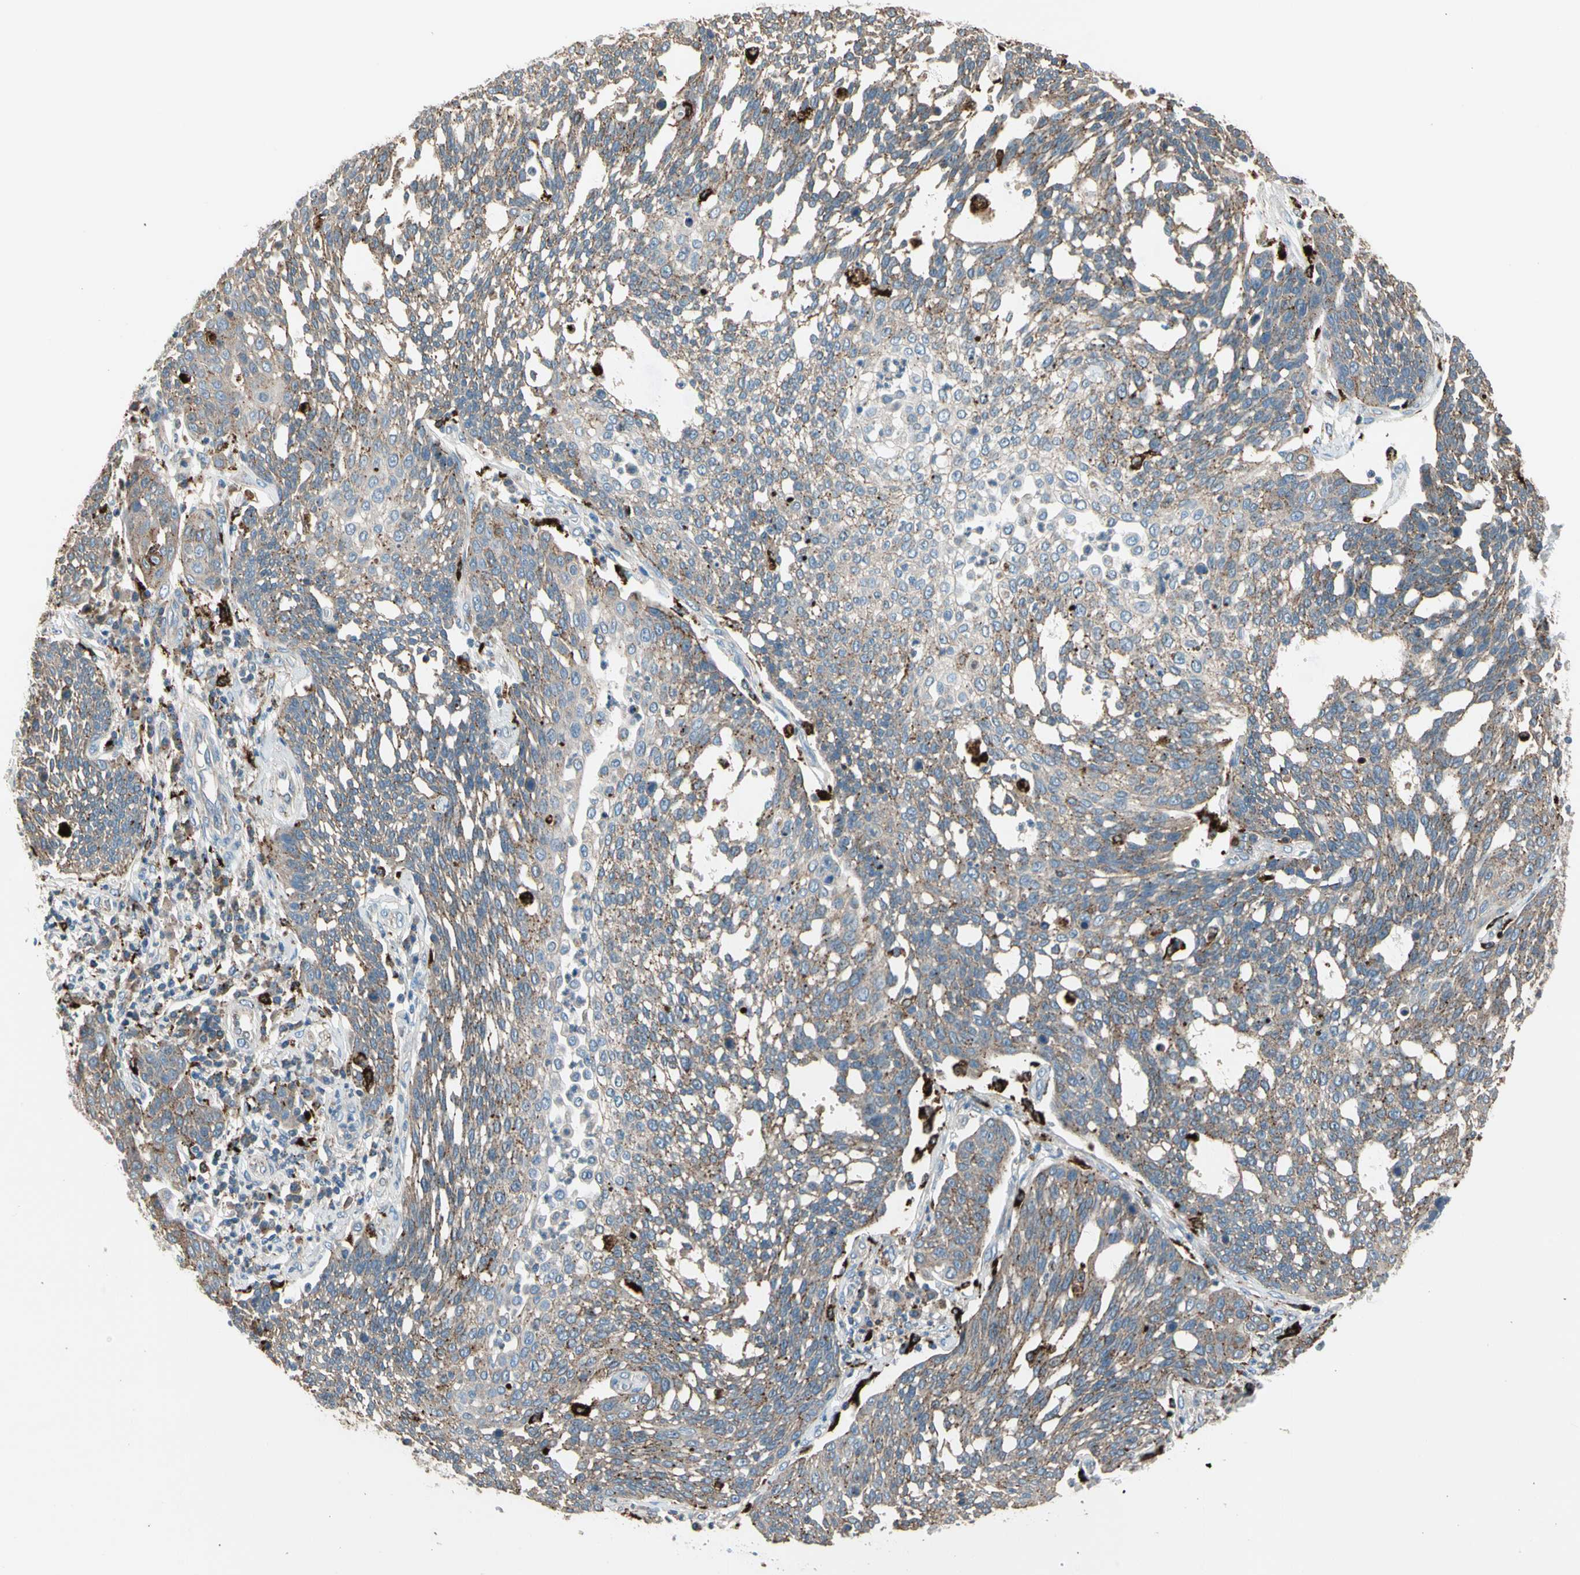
{"staining": {"intensity": "moderate", "quantity": "25%-75%", "location": "cytoplasmic/membranous"}, "tissue": "cervical cancer", "cell_type": "Tumor cells", "image_type": "cancer", "snomed": [{"axis": "morphology", "description": "Squamous cell carcinoma, NOS"}, {"axis": "topography", "description": "Cervix"}], "caption": "Immunohistochemistry (DAB) staining of human cervical squamous cell carcinoma demonstrates moderate cytoplasmic/membranous protein staining in about 25%-75% of tumor cells.", "gene": "GM2A", "patient": {"sex": "female", "age": 34}}